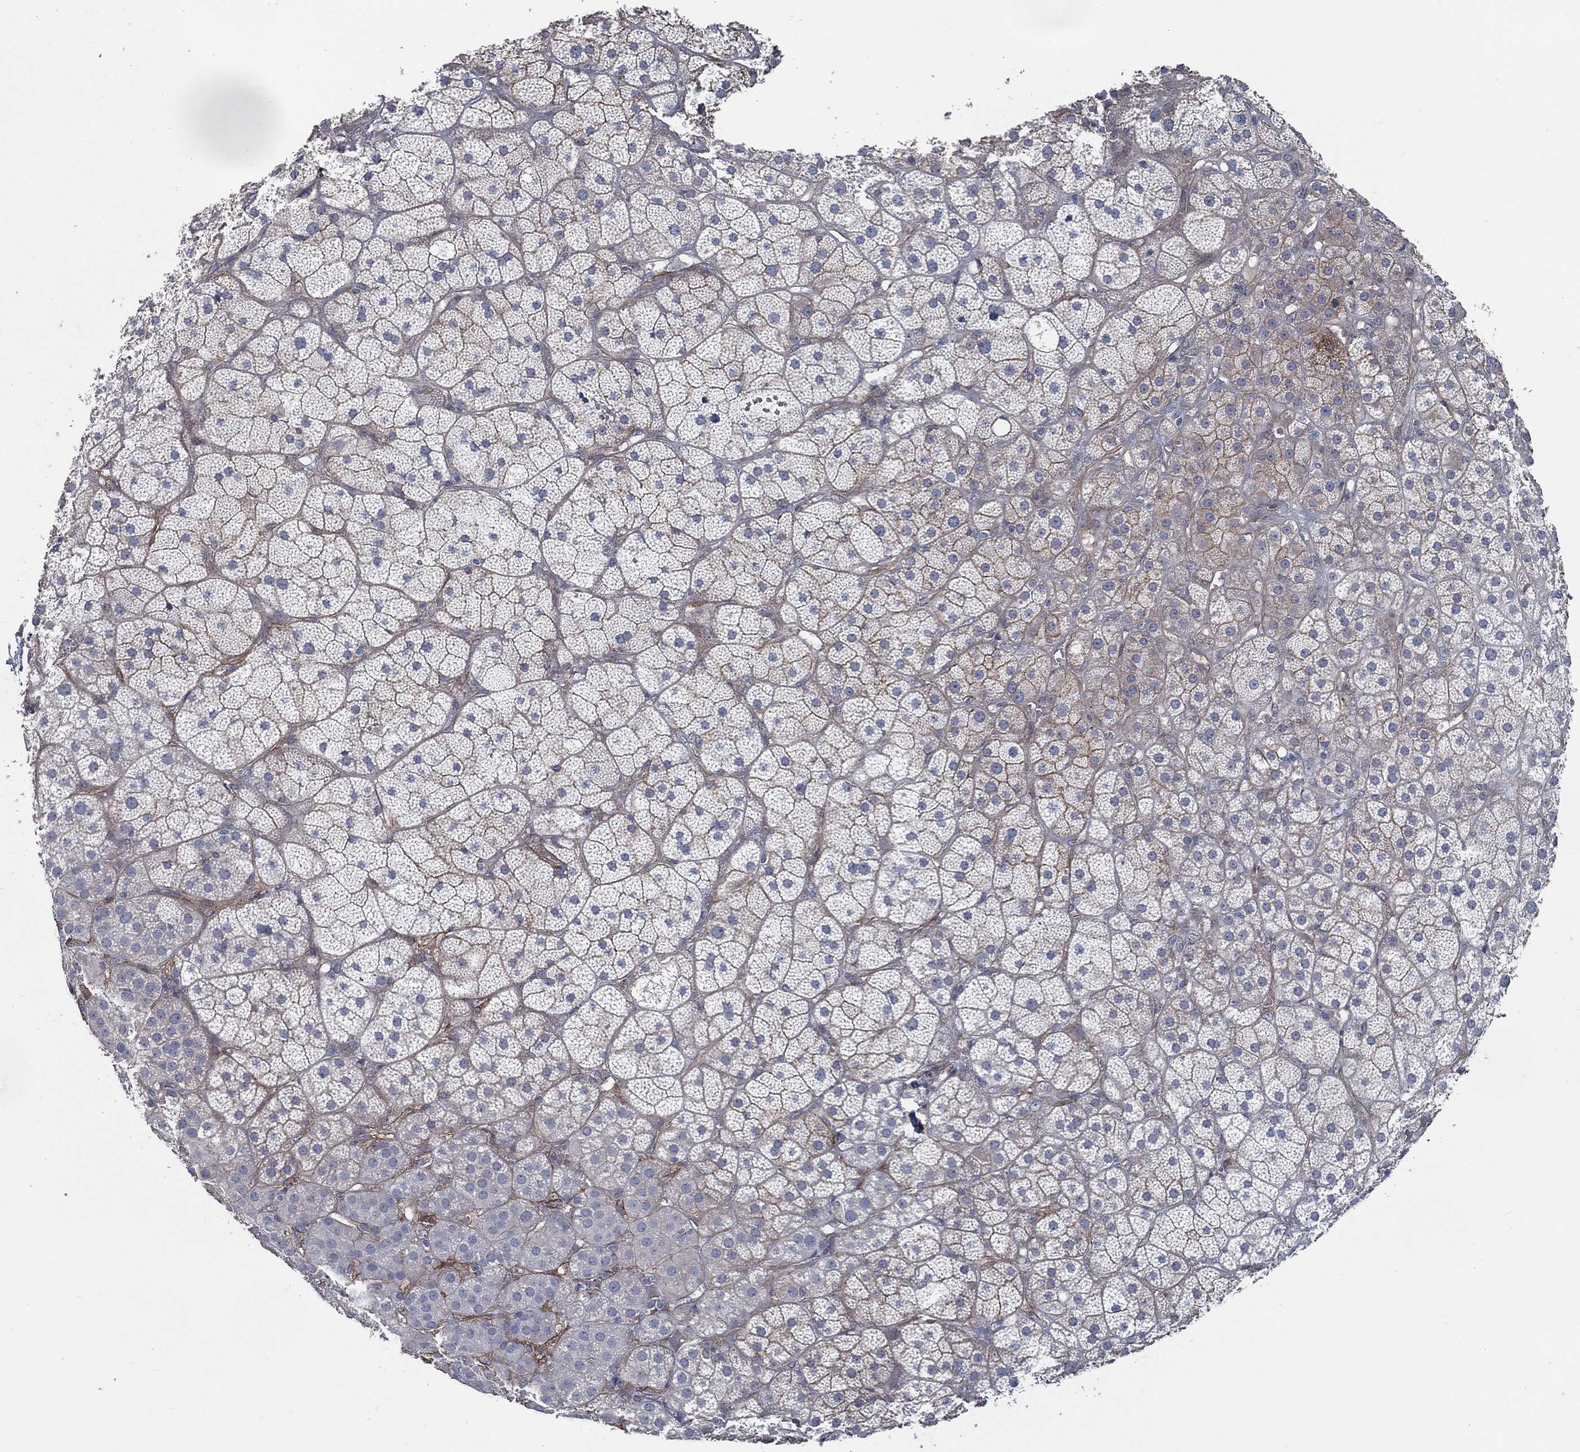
{"staining": {"intensity": "moderate", "quantity": "<25%", "location": "cytoplasmic/membranous"}, "tissue": "adrenal gland", "cell_type": "Glandular cells", "image_type": "normal", "snomed": [{"axis": "morphology", "description": "Normal tissue, NOS"}, {"axis": "topography", "description": "Adrenal gland"}], "caption": "A histopathology image showing moderate cytoplasmic/membranous staining in about <25% of glandular cells in benign adrenal gland, as visualized by brown immunohistochemical staining.", "gene": "SVIL", "patient": {"sex": "male", "age": 57}}